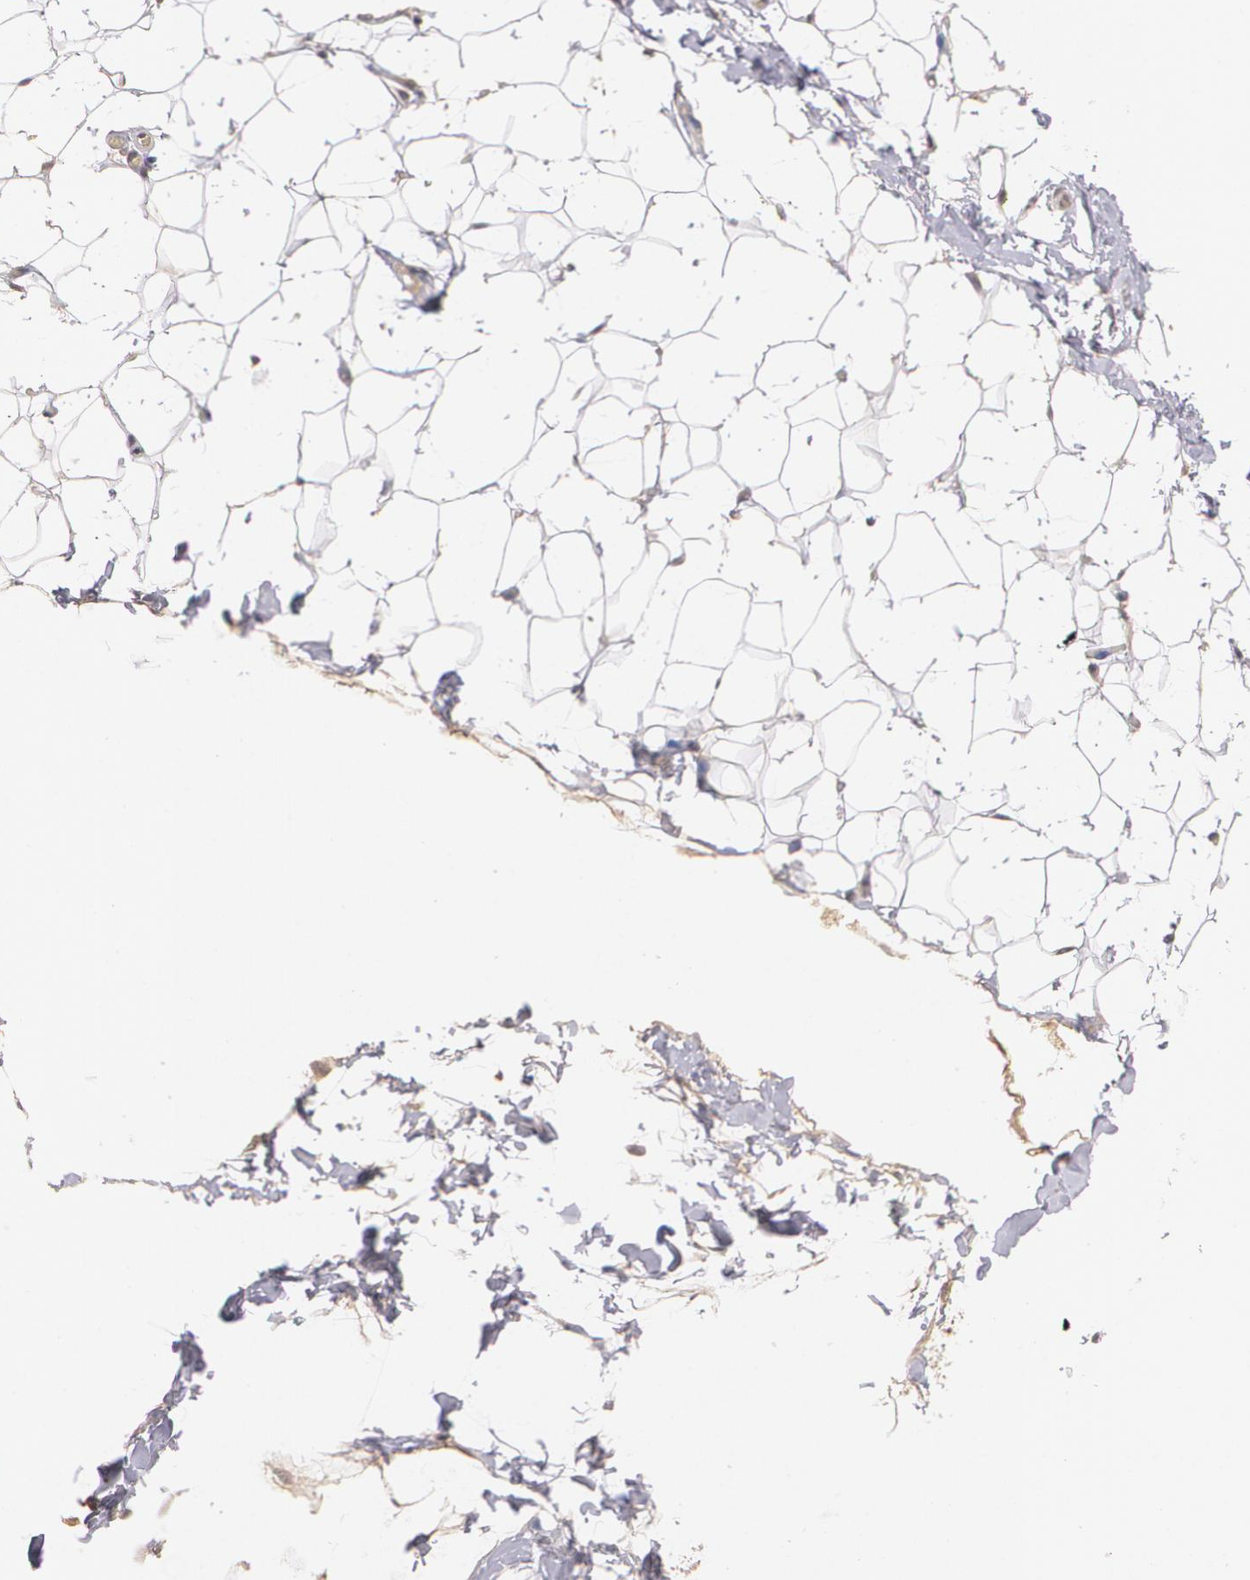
{"staining": {"intensity": "negative", "quantity": "none", "location": "none"}, "tissue": "adipose tissue", "cell_type": "Adipocytes", "image_type": "normal", "snomed": [{"axis": "morphology", "description": "Normal tissue, NOS"}, {"axis": "topography", "description": "Soft tissue"}], "caption": "IHC photomicrograph of normal adipose tissue: human adipose tissue stained with DAB shows no significant protein expression in adipocytes. (Immunohistochemistry (ihc), brightfield microscopy, high magnification).", "gene": "IFNGR2", "patient": {"sex": "male", "age": 26}}